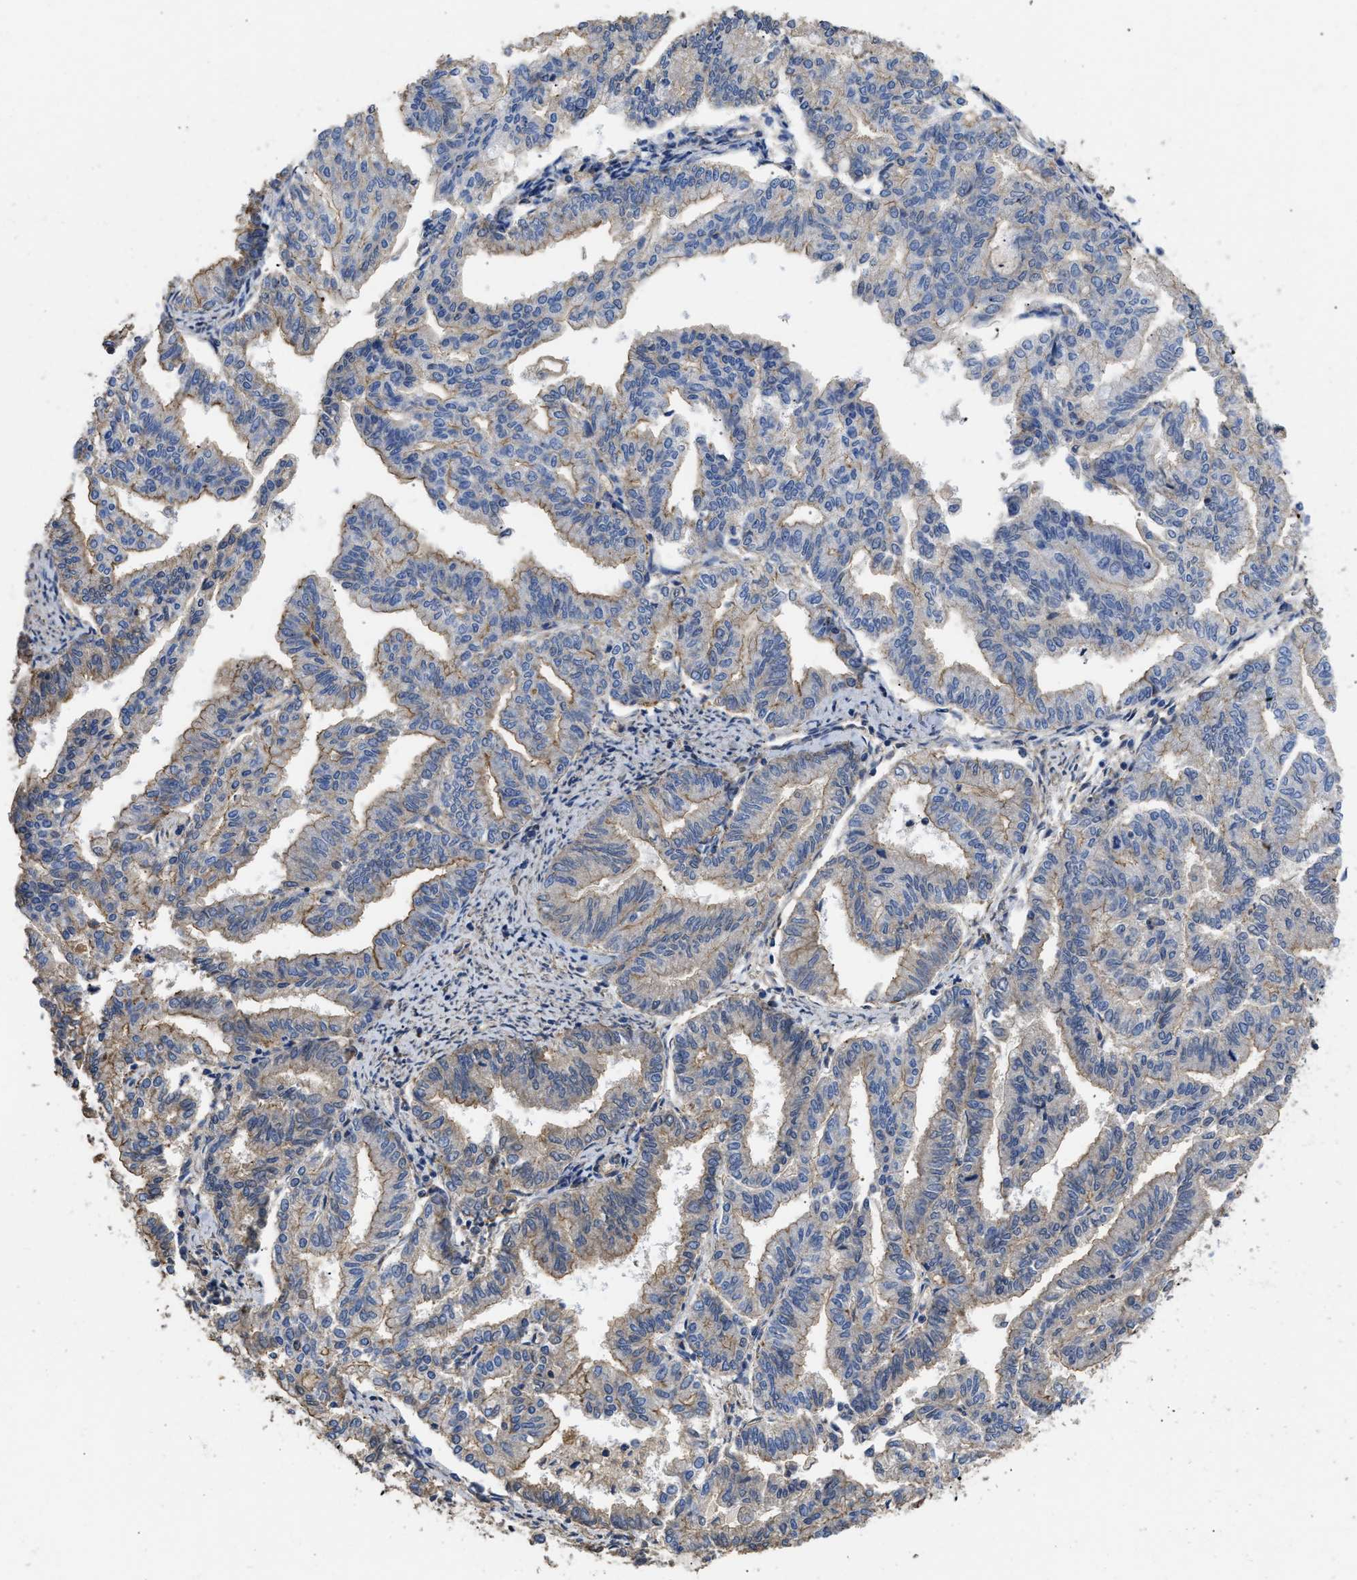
{"staining": {"intensity": "weak", "quantity": "<25%", "location": "cytoplasmic/membranous"}, "tissue": "endometrial cancer", "cell_type": "Tumor cells", "image_type": "cancer", "snomed": [{"axis": "morphology", "description": "Adenocarcinoma, NOS"}, {"axis": "topography", "description": "Endometrium"}], "caption": "Tumor cells are negative for brown protein staining in endometrial cancer (adenocarcinoma). (DAB immunohistochemistry with hematoxylin counter stain).", "gene": "USP4", "patient": {"sex": "female", "age": 79}}